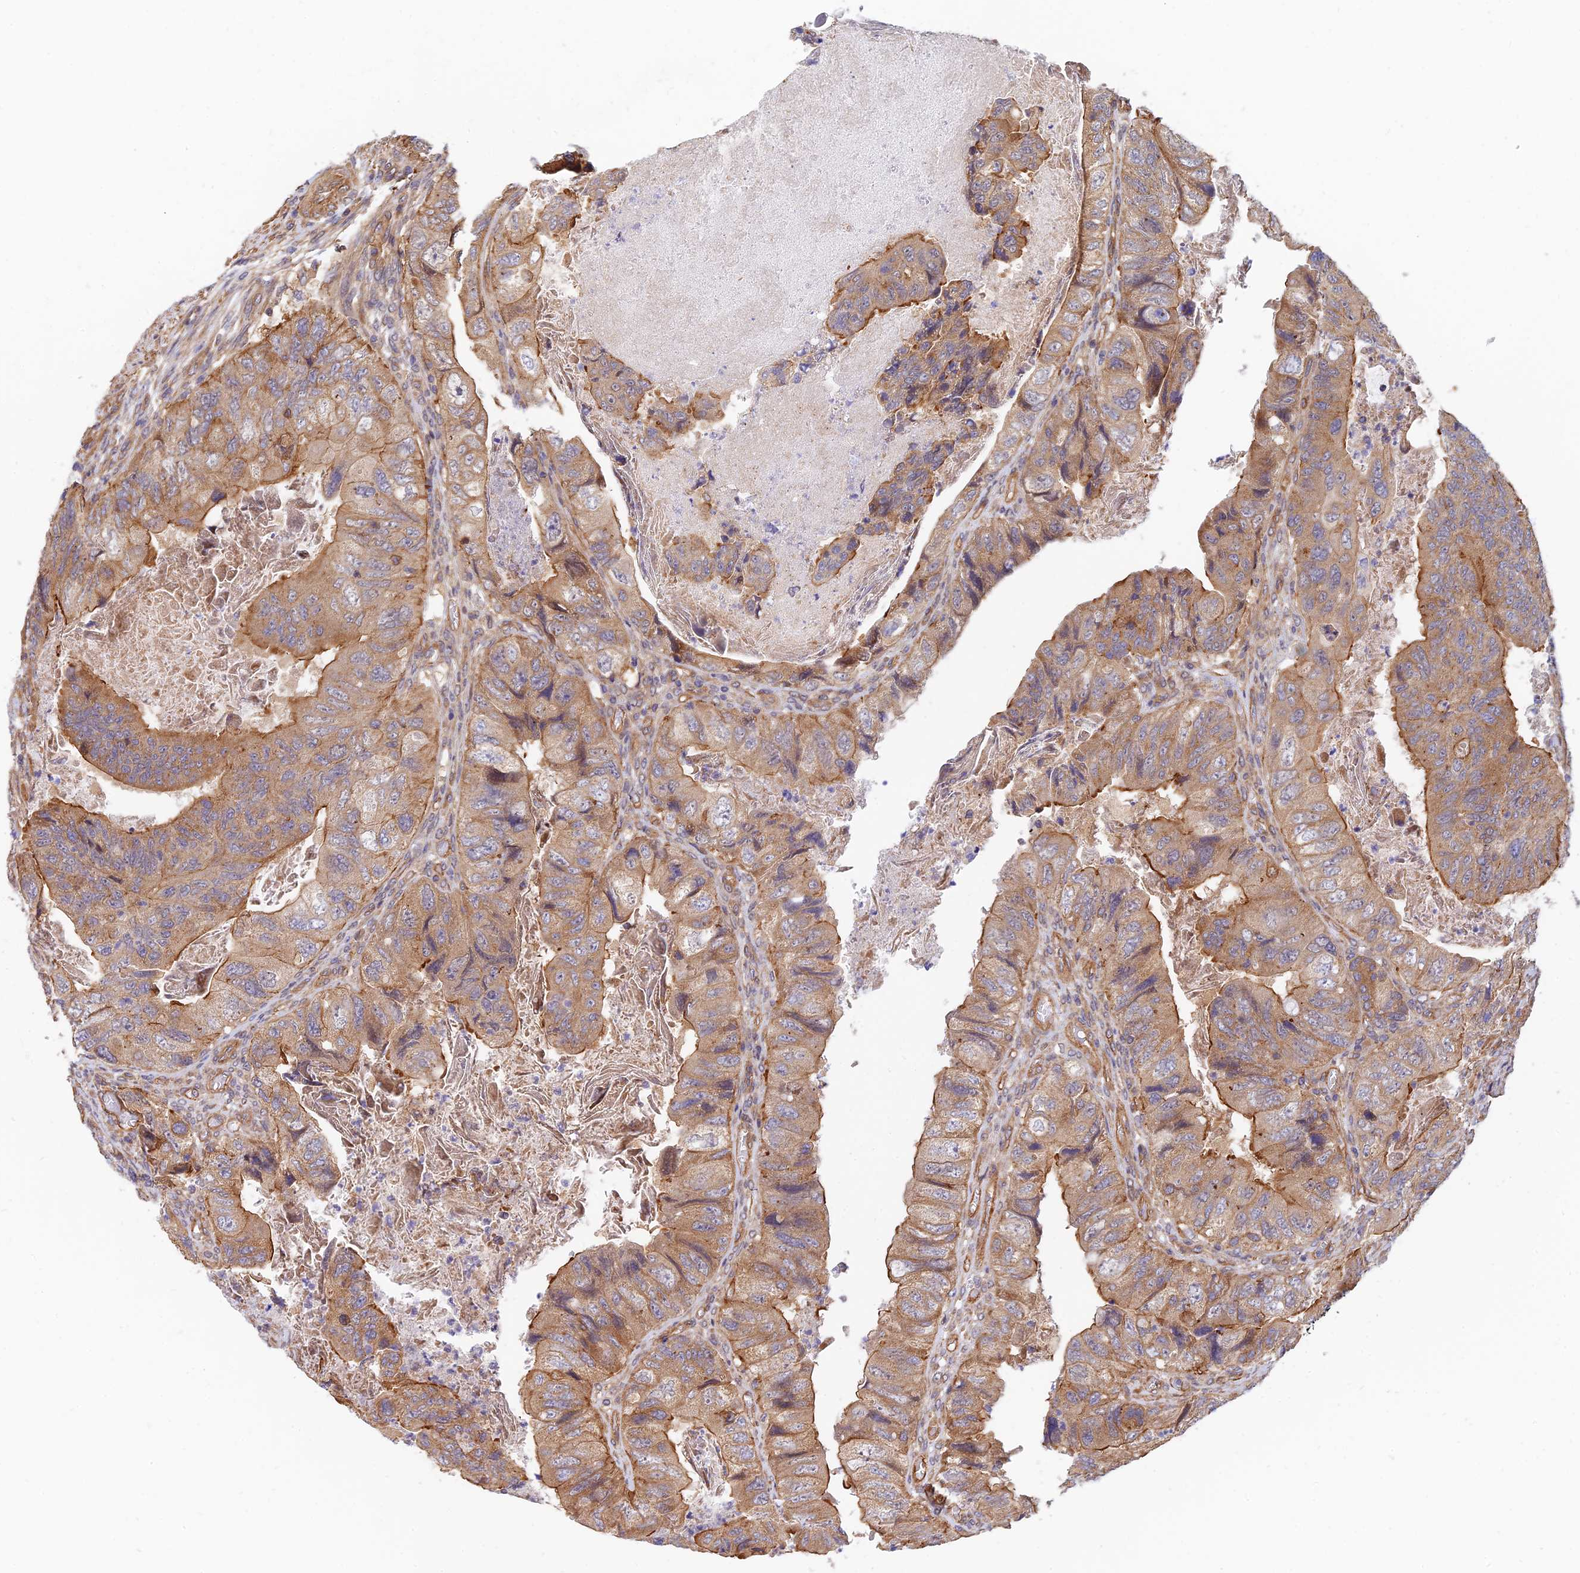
{"staining": {"intensity": "moderate", "quantity": "25%-75%", "location": "cytoplasmic/membranous"}, "tissue": "colorectal cancer", "cell_type": "Tumor cells", "image_type": "cancer", "snomed": [{"axis": "morphology", "description": "Adenocarcinoma, NOS"}, {"axis": "topography", "description": "Rectum"}], "caption": "The histopathology image exhibits staining of colorectal adenocarcinoma, revealing moderate cytoplasmic/membranous protein staining (brown color) within tumor cells.", "gene": "WDR41", "patient": {"sex": "male", "age": 63}}